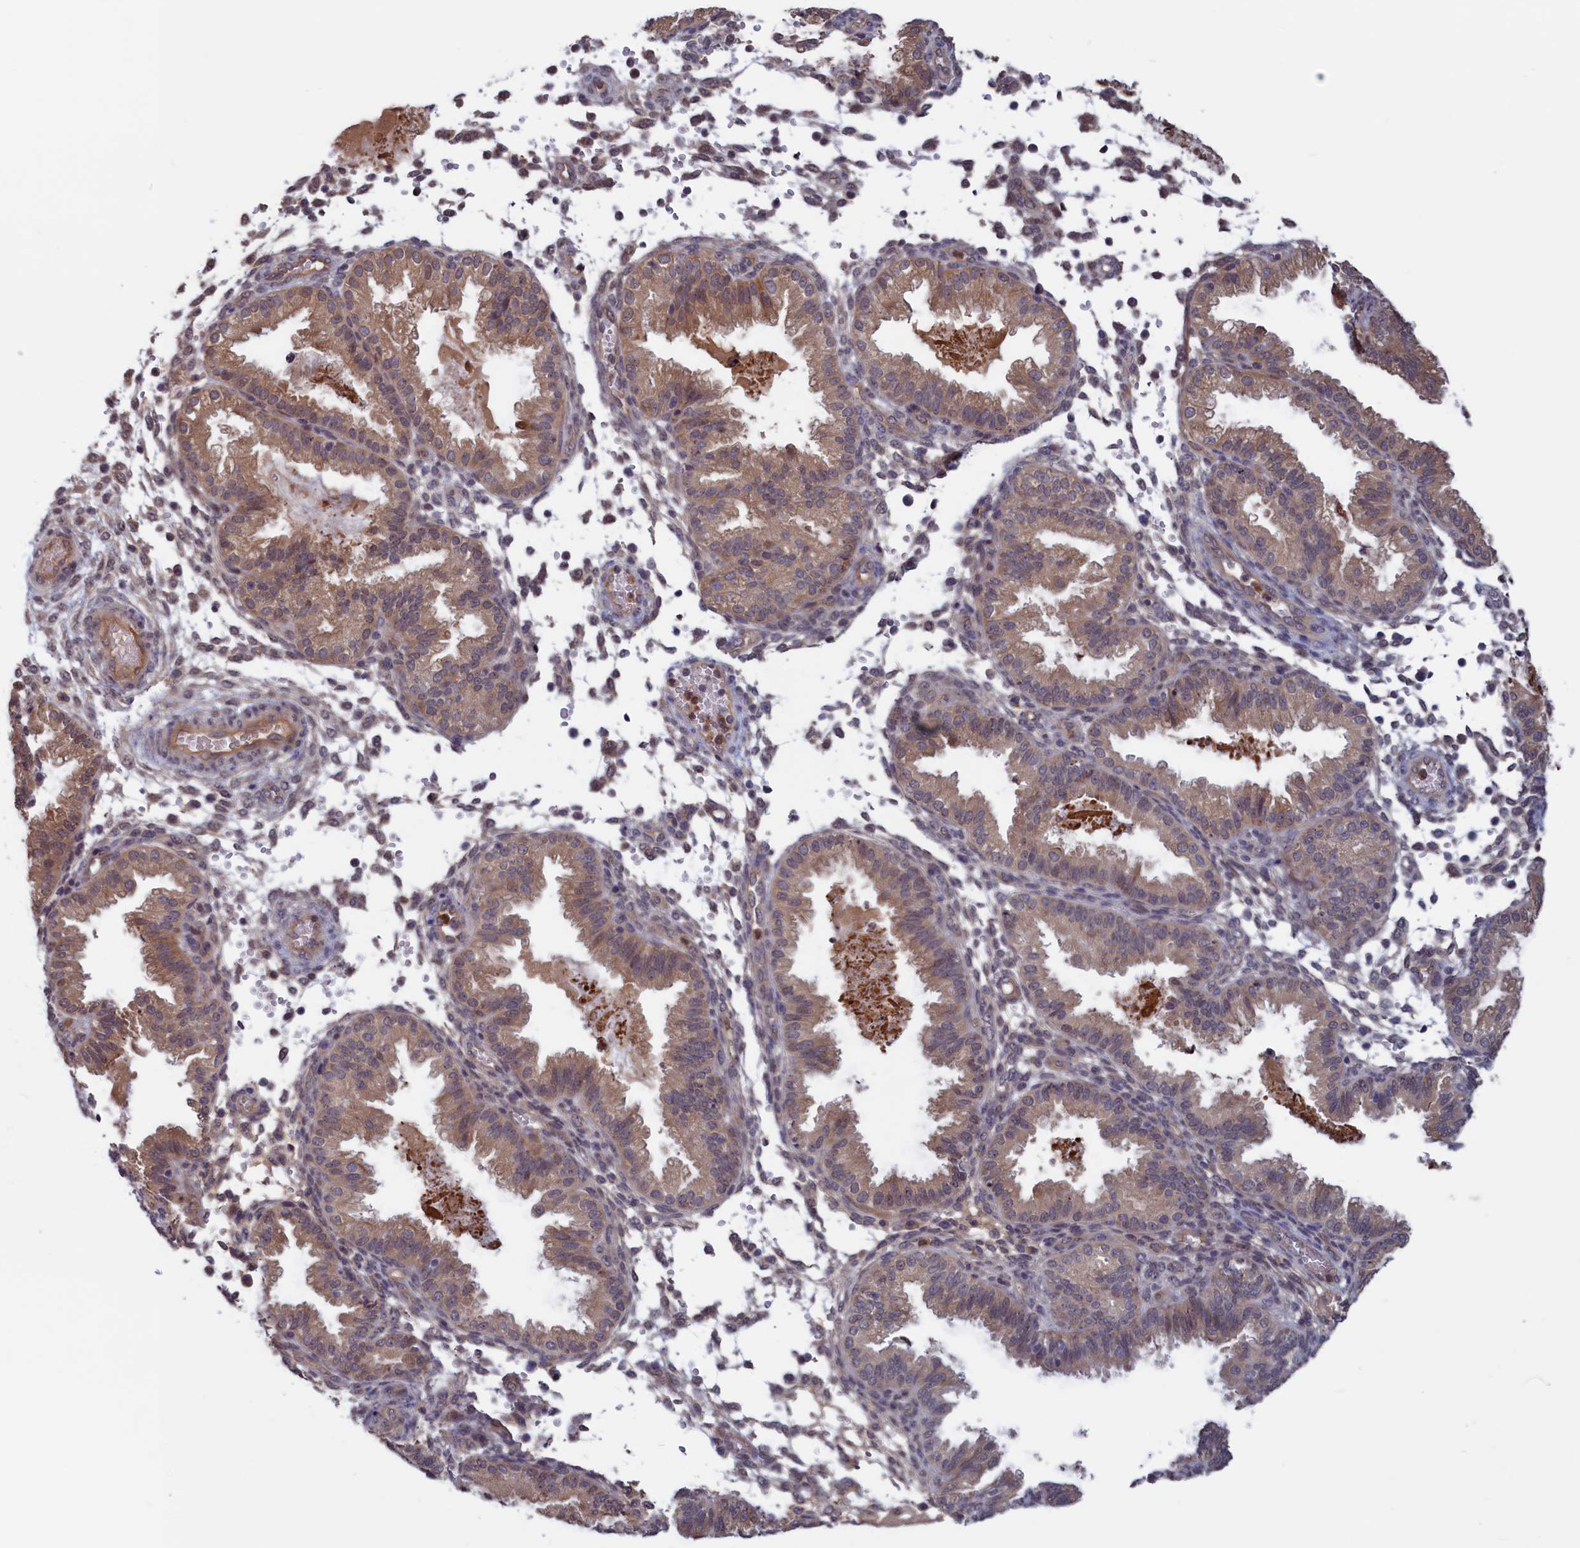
{"staining": {"intensity": "negative", "quantity": "none", "location": "none"}, "tissue": "endometrium", "cell_type": "Cells in endometrial stroma", "image_type": "normal", "snomed": [{"axis": "morphology", "description": "Normal tissue, NOS"}, {"axis": "topography", "description": "Endometrium"}], "caption": "The photomicrograph reveals no significant positivity in cells in endometrial stroma of endometrium. (DAB IHC visualized using brightfield microscopy, high magnification).", "gene": "PLP2", "patient": {"sex": "female", "age": 33}}